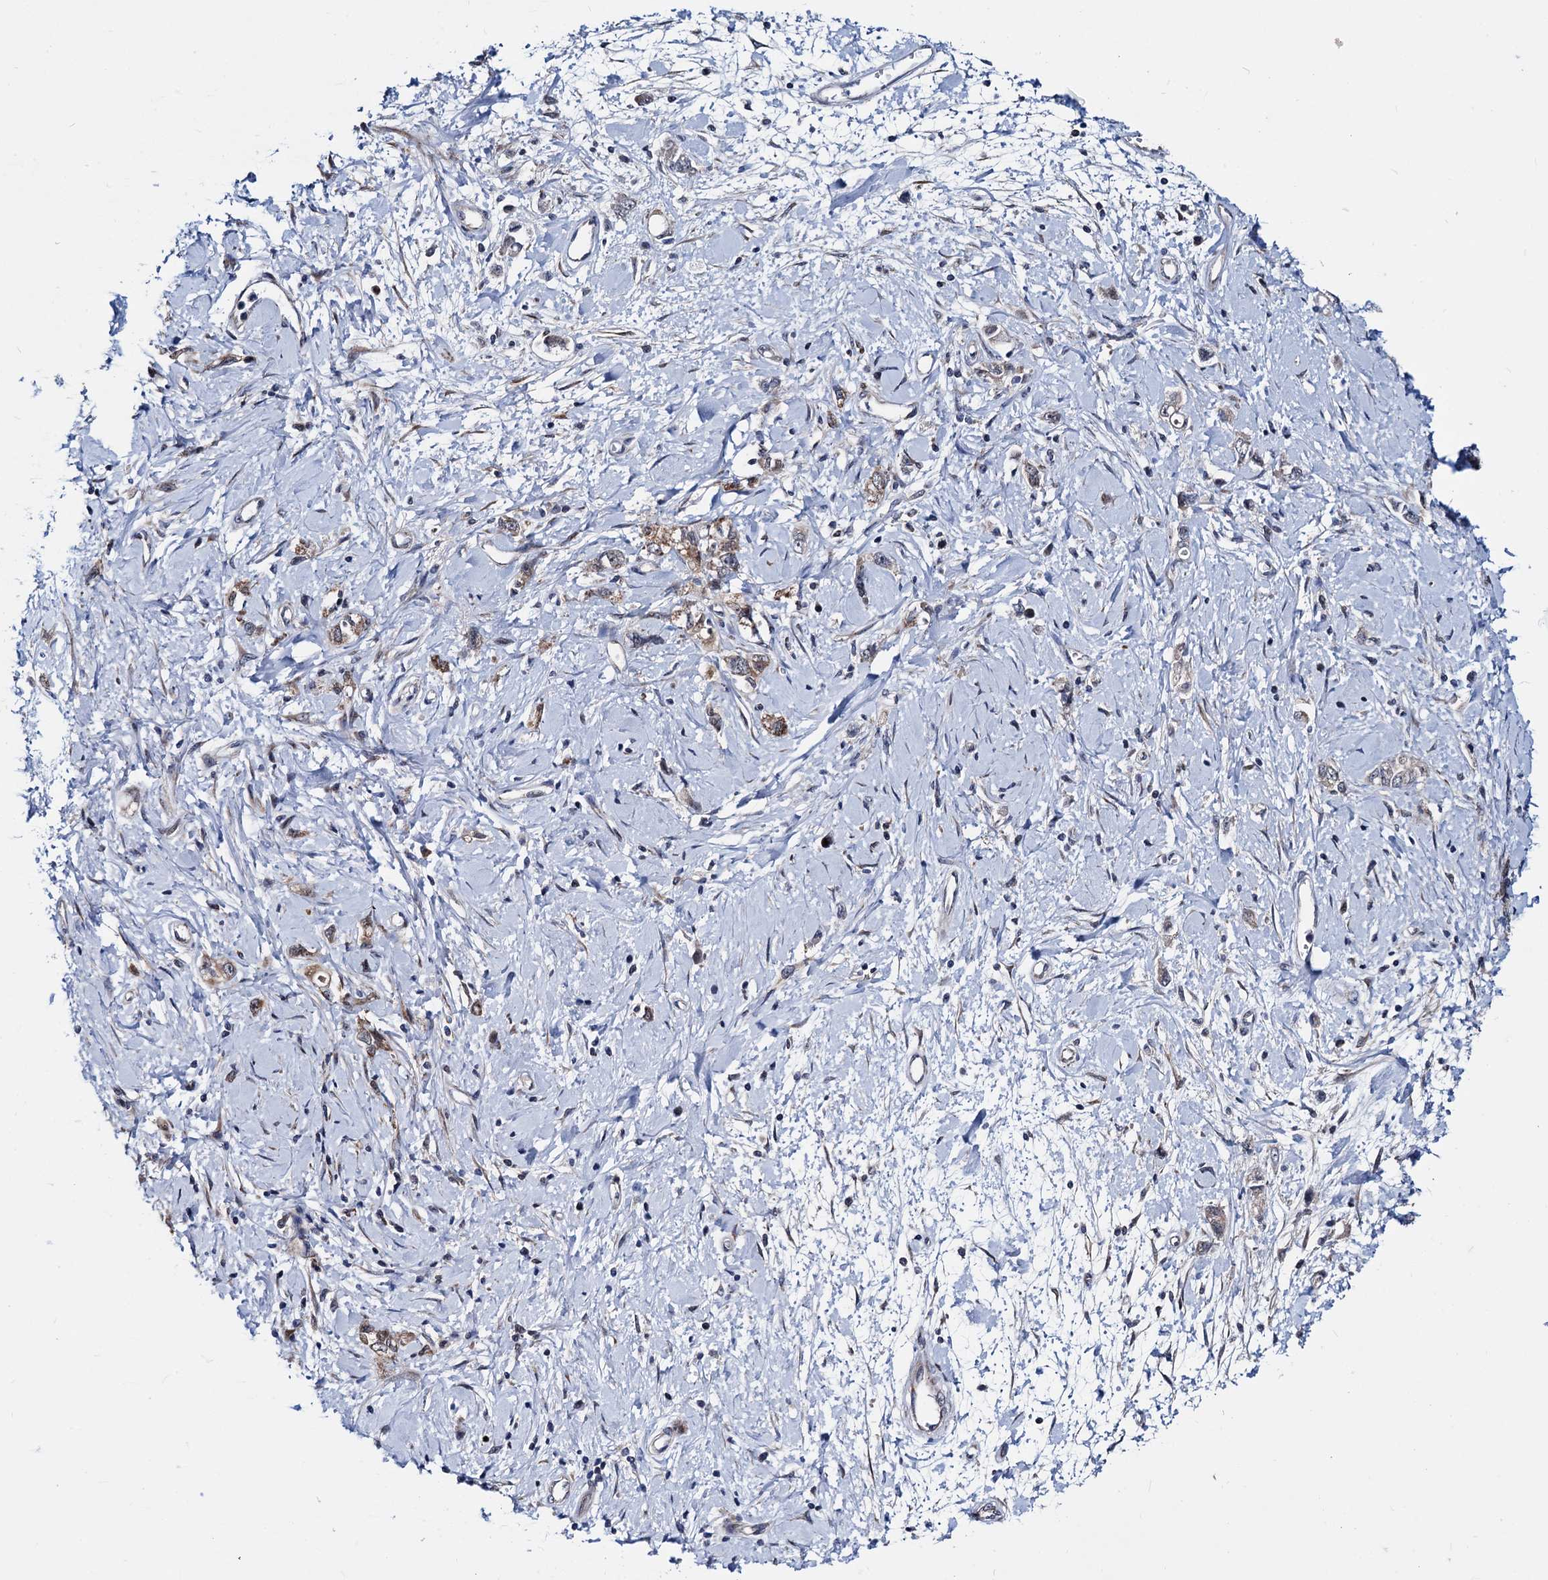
{"staining": {"intensity": "moderate", "quantity": ">75%", "location": "cytoplasmic/membranous"}, "tissue": "stomach cancer", "cell_type": "Tumor cells", "image_type": "cancer", "snomed": [{"axis": "morphology", "description": "Adenocarcinoma, NOS"}, {"axis": "topography", "description": "Stomach"}], "caption": "IHC staining of stomach adenocarcinoma, which reveals medium levels of moderate cytoplasmic/membranous positivity in about >75% of tumor cells indicating moderate cytoplasmic/membranous protein staining. The staining was performed using DAB (3,3'-diaminobenzidine) (brown) for protein detection and nuclei were counterstained in hematoxylin (blue).", "gene": "COA4", "patient": {"sex": "female", "age": 76}}